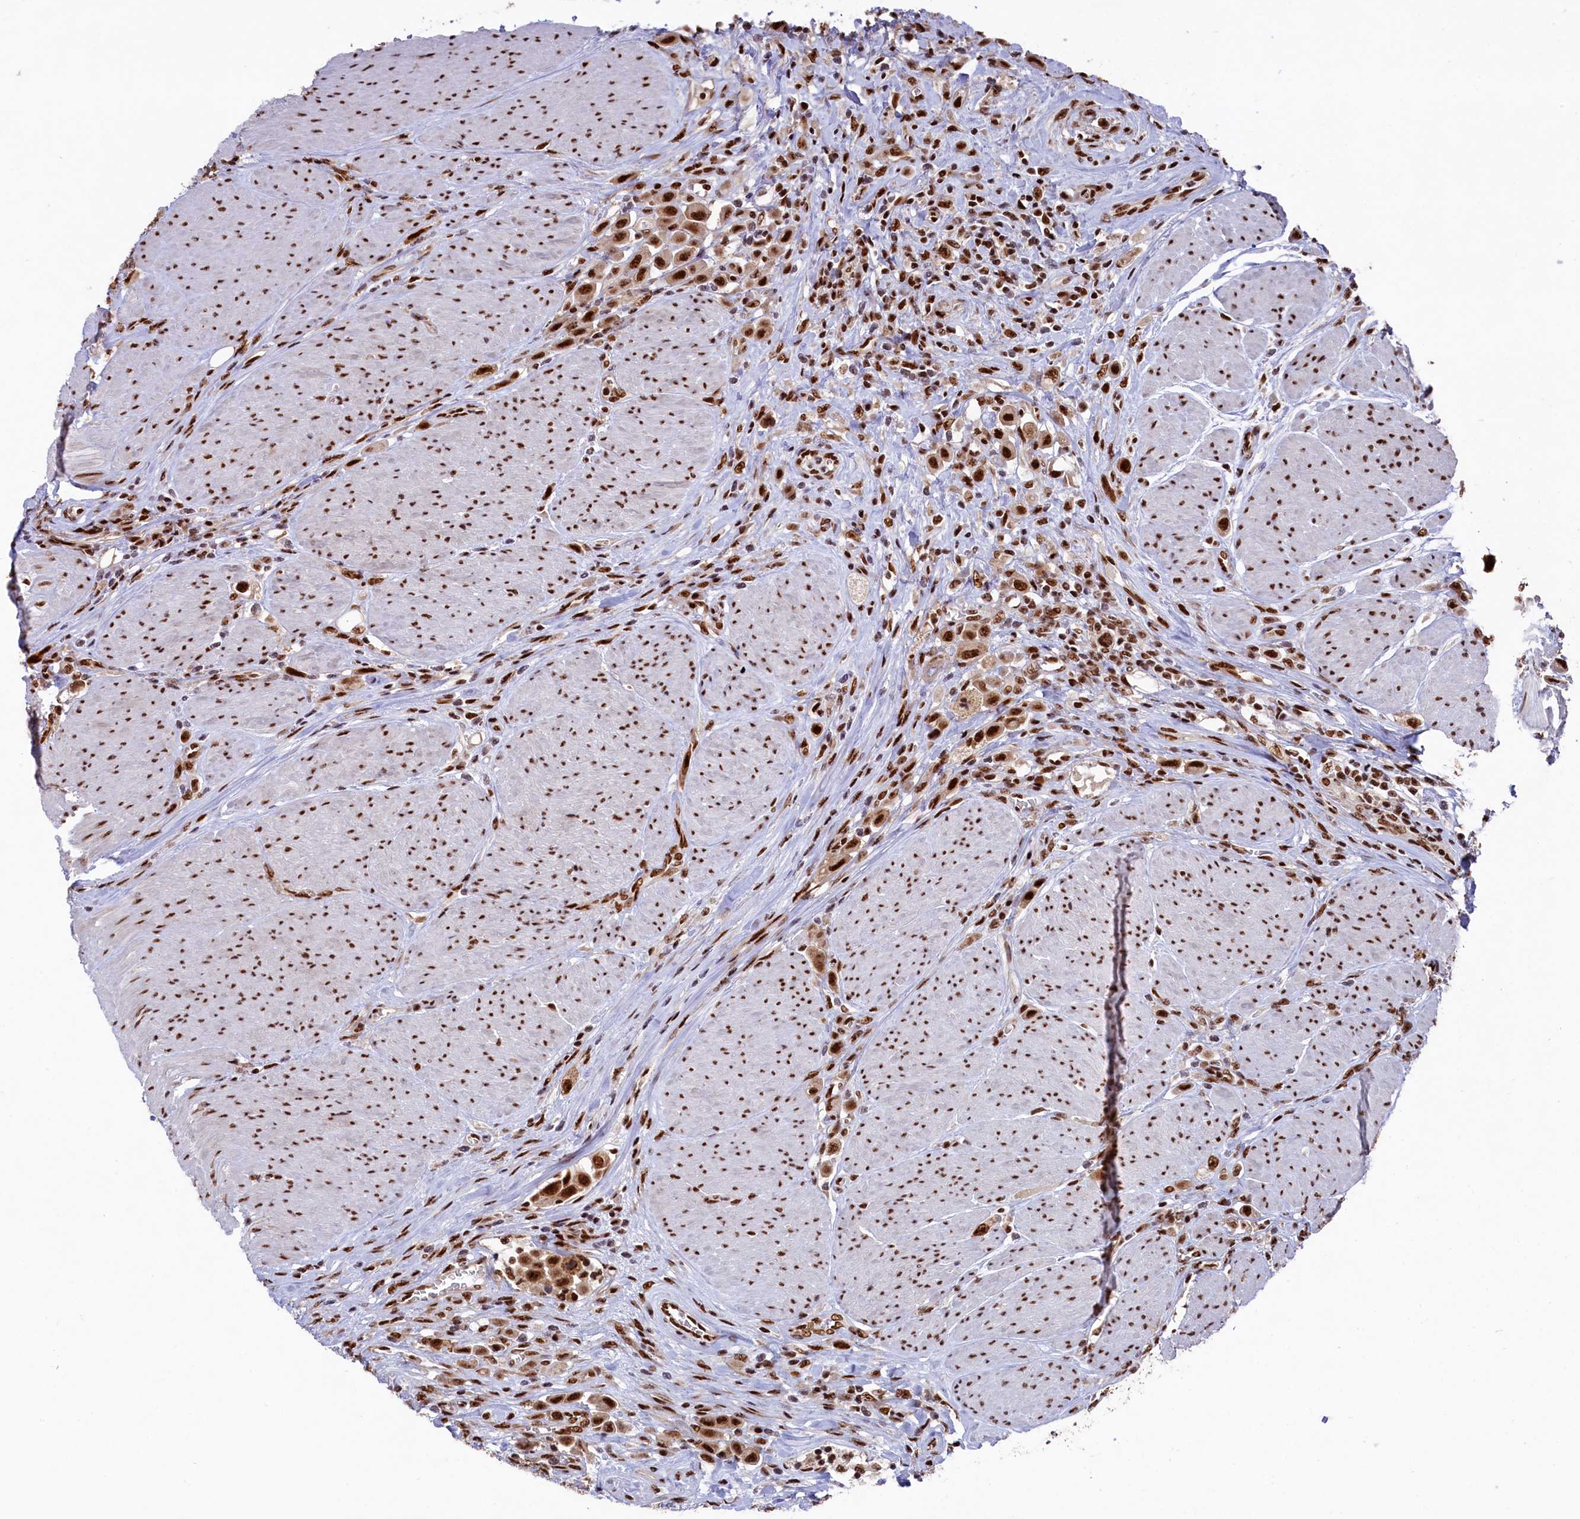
{"staining": {"intensity": "strong", "quantity": ">75%", "location": "nuclear"}, "tissue": "urothelial cancer", "cell_type": "Tumor cells", "image_type": "cancer", "snomed": [{"axis": "morphology", "description": "Urothelial carcinoma, High grade"}, {"axis": "topography", "description": "Urinary bladder"}], "caption": "Urothelial cancer stained for a protein displays strong nuclear positivity in tumor cells.", "gene": "PRPF31", "patient": {"sex": "male", "age": 50}}